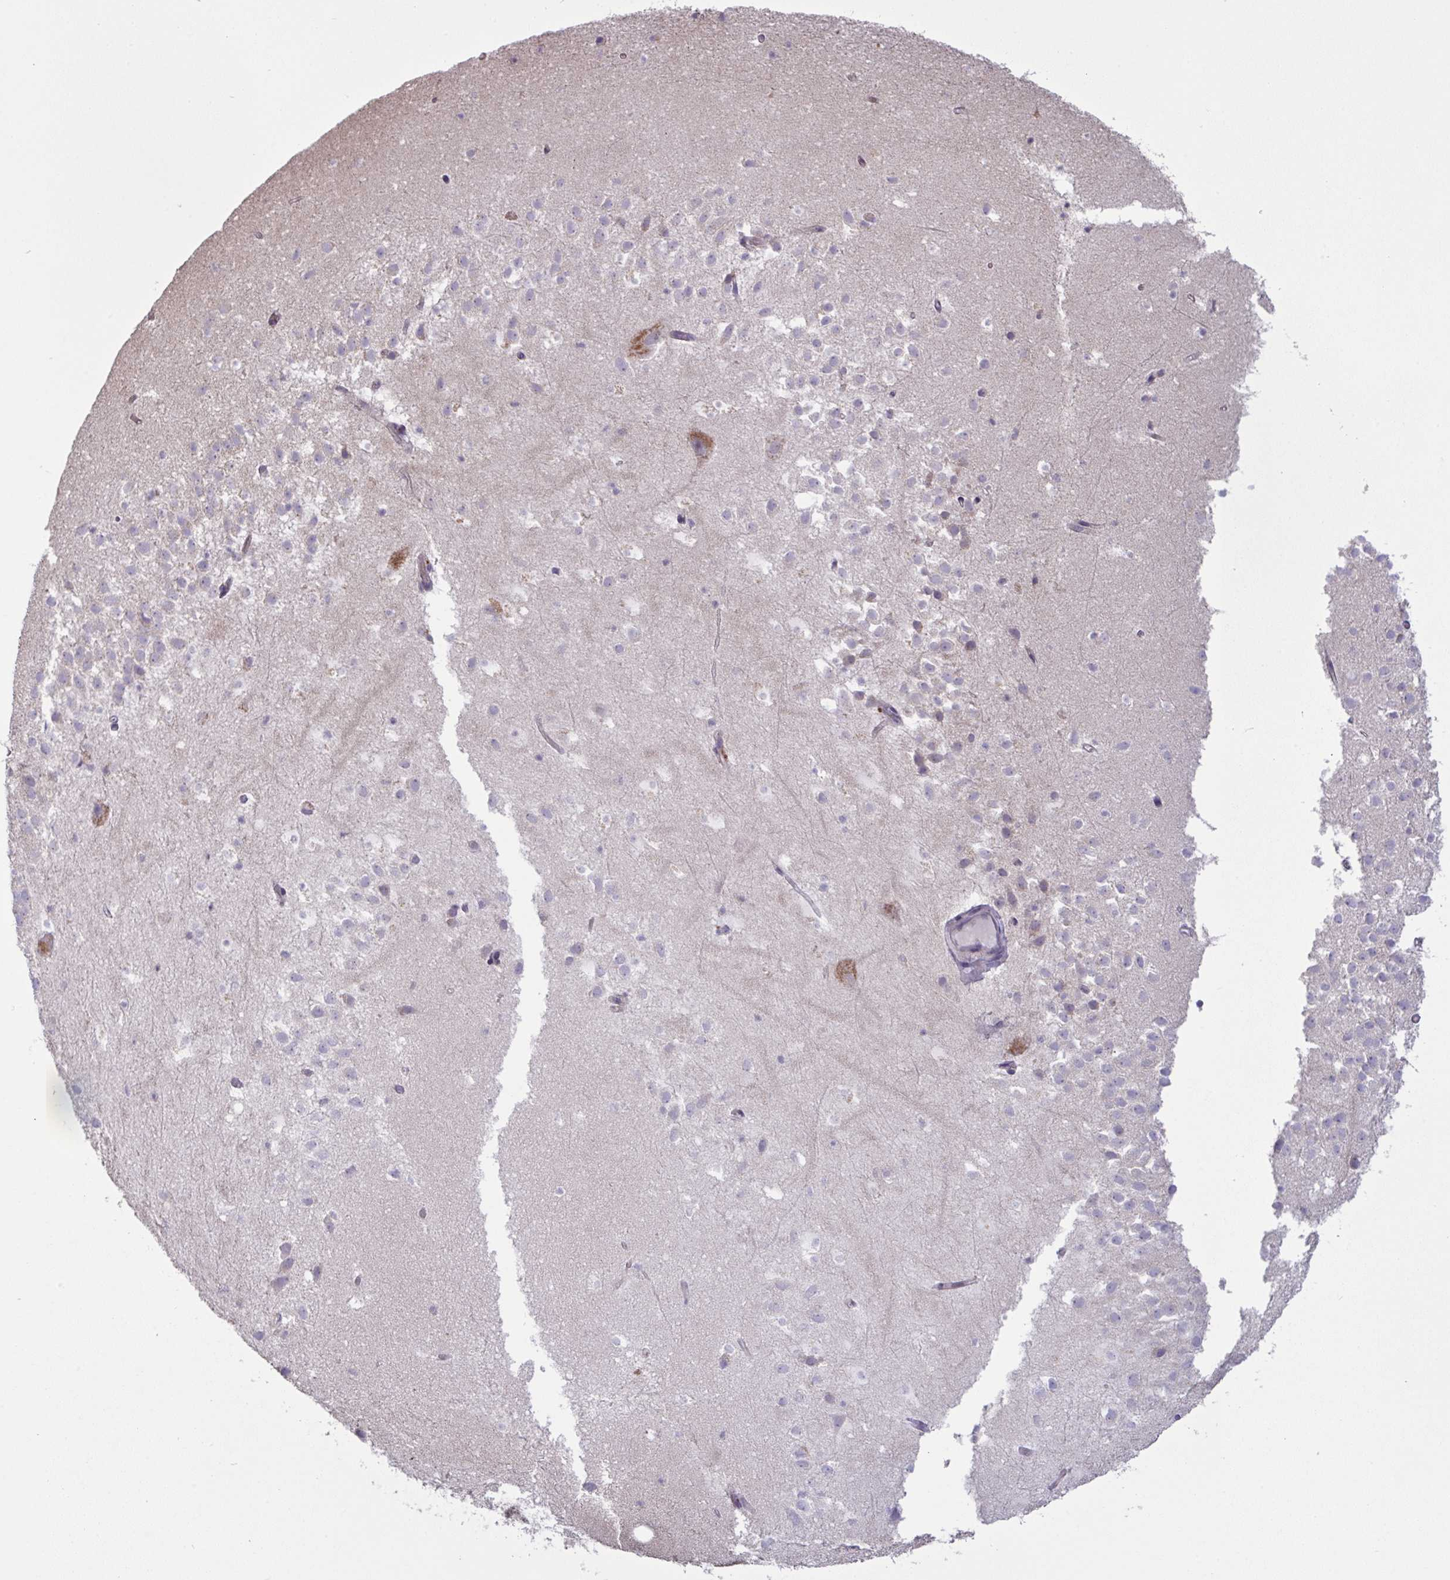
{"staining": {"intensity": "negative", "quantity": "none", "location": "none"}, "tissue": "hippocampus", "cell_type": "Glial cells", "image_type": "normal", "snomed": [{"axis": "morphology", "description": "Normal tissue, NOS"}, {"axis": "topography", "description": "Hippocampus"}], "caption": "Benign hippocampus was stained to show a protein in brown. There is no significant expression in glial cells.", "gene": "MICOS10", "patient": {"sex": "male", "age": 26}}